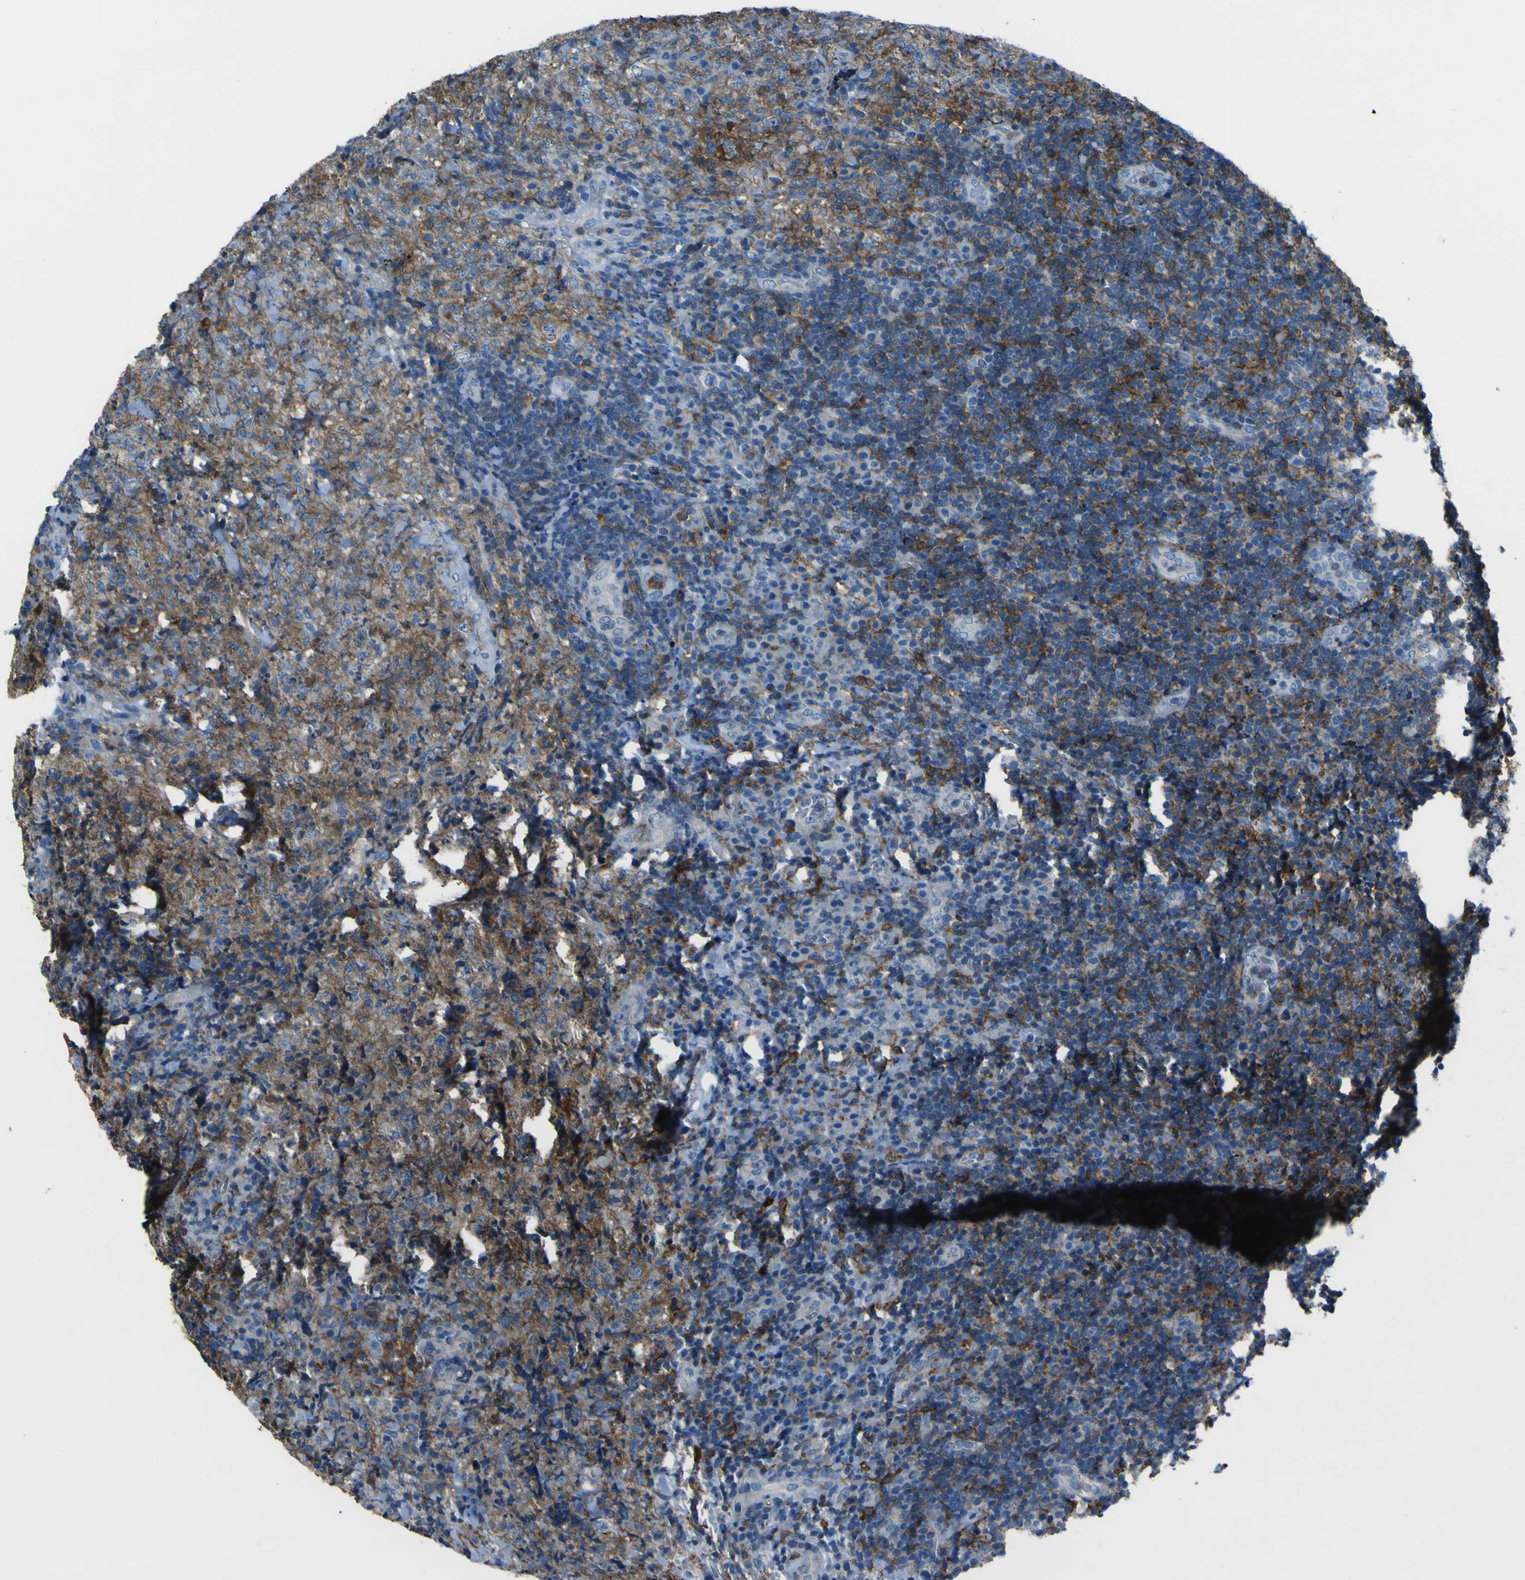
{"staining": {"intensity": "moderate", "quantity": "25%-75%", "location": "cytoplasmic/membranous"}, "tissue": "lymphoma", "cell_type": "Tumor cells", "image_type": "cancer", "snomed": [{"axis": "morphology", "description": "Malignant lymphoma, non-Hodgkin's type, High grade"}, {"axis": "topography", "description": "Tonsil"}], "caption": "High-magnification brightfield microscopy of lymphoma stained with DAB (brown) and counterstained with hematoxylin (blue). tumor cells exhibit moderate cytoplasmic/membranous staining is present in approximately25%-75% of cells.", "gene": "LAIR1", "patient": {"sex": "female", "age": 36}}